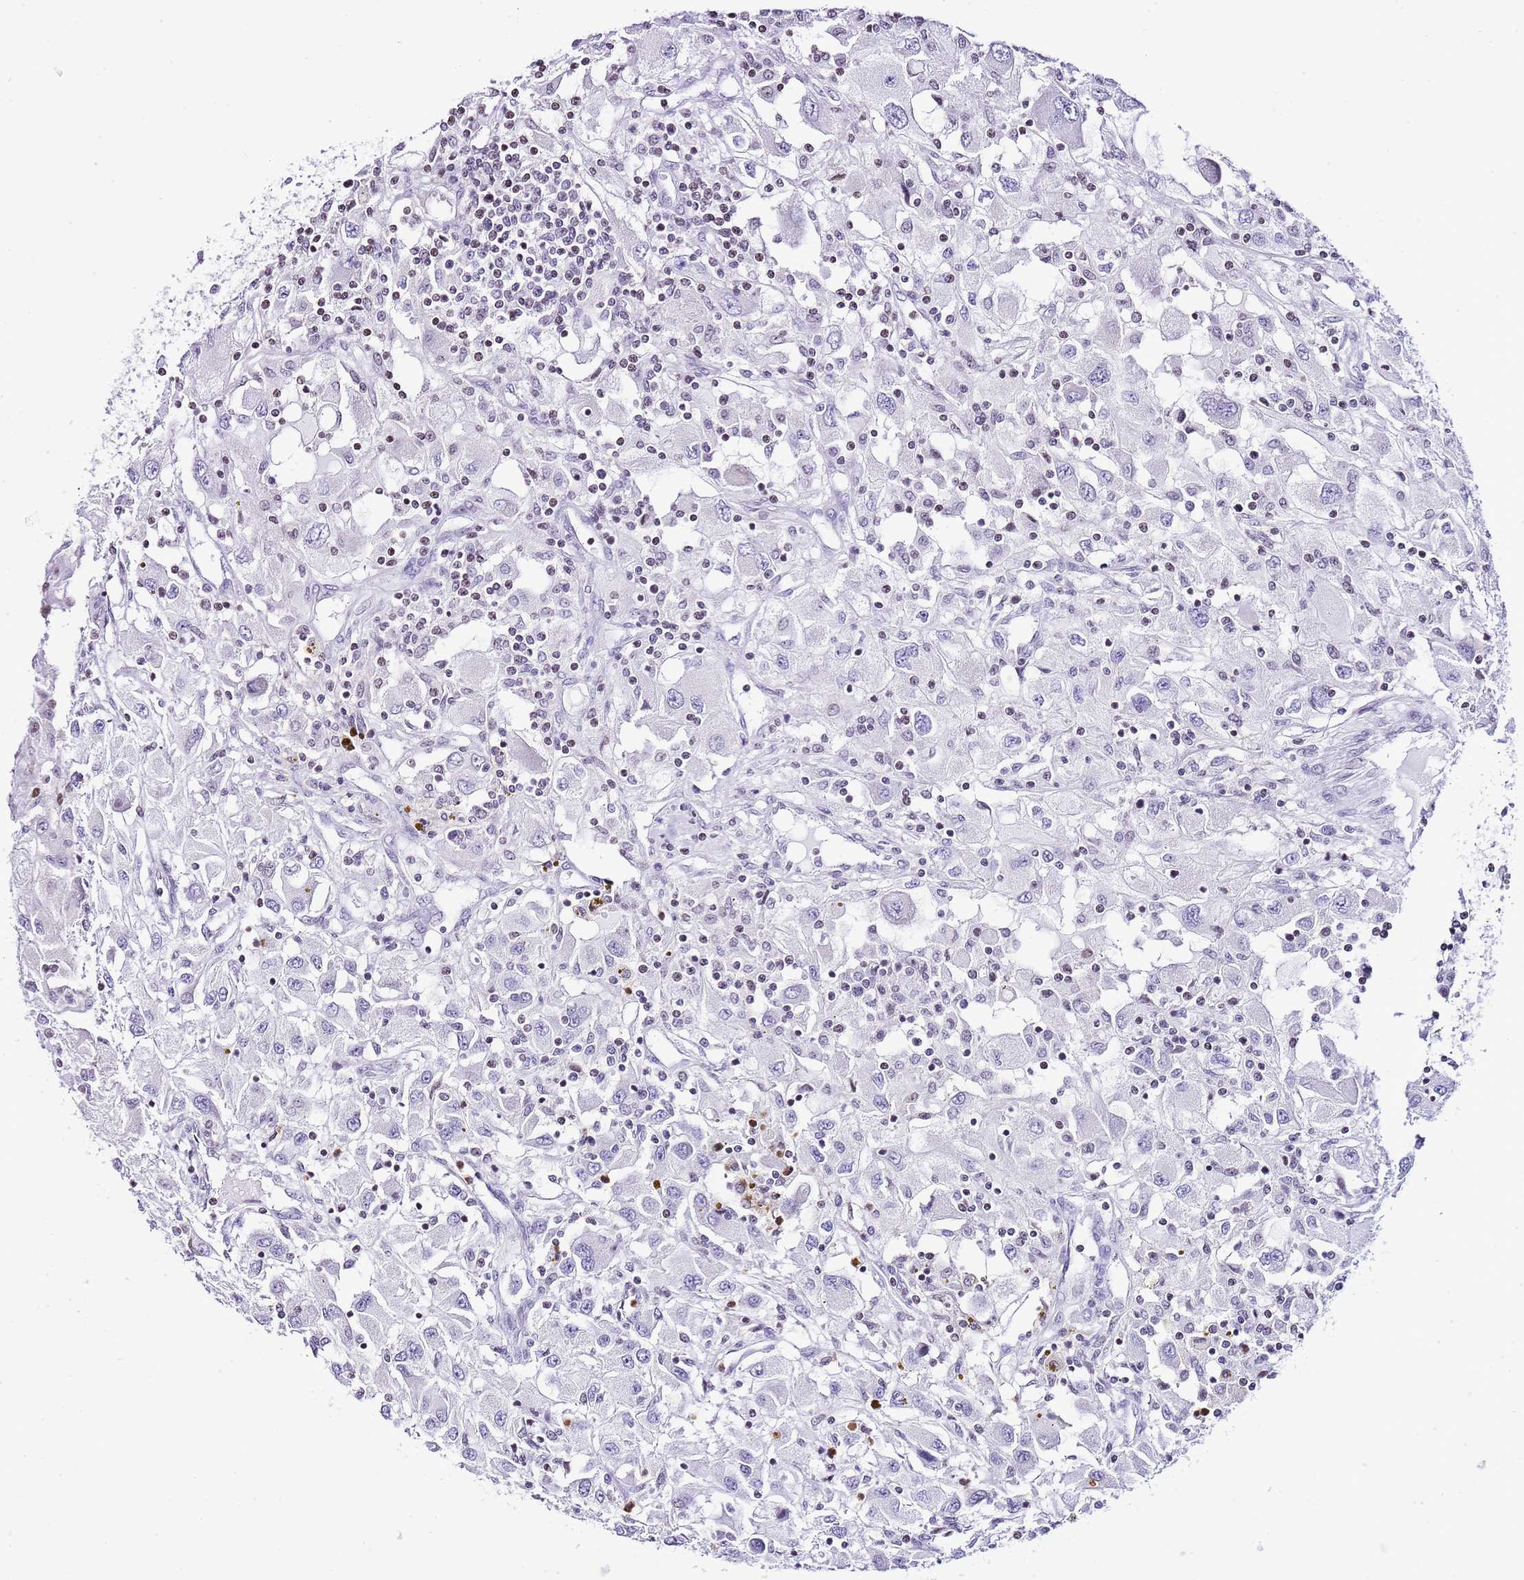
{"staining": {"intensity": "negative", "quantity": "none", "location": "none"}, "tissue": "renal cancer", "cell_type": "Tumor cells", "image_type": "cancer", "snomed": [{"axis": "morphology", "description": "Adenocarcinoma, NOS"}, {"axis": "topography", "description": "Kidney"}], "caption": "Immunohistochemistry (IHC) of renal cancer (adenocarcinoma) shows no positivity in tumor cells.", "gene": "PRR15", "patient": {"sex": "female", "age": 67}}